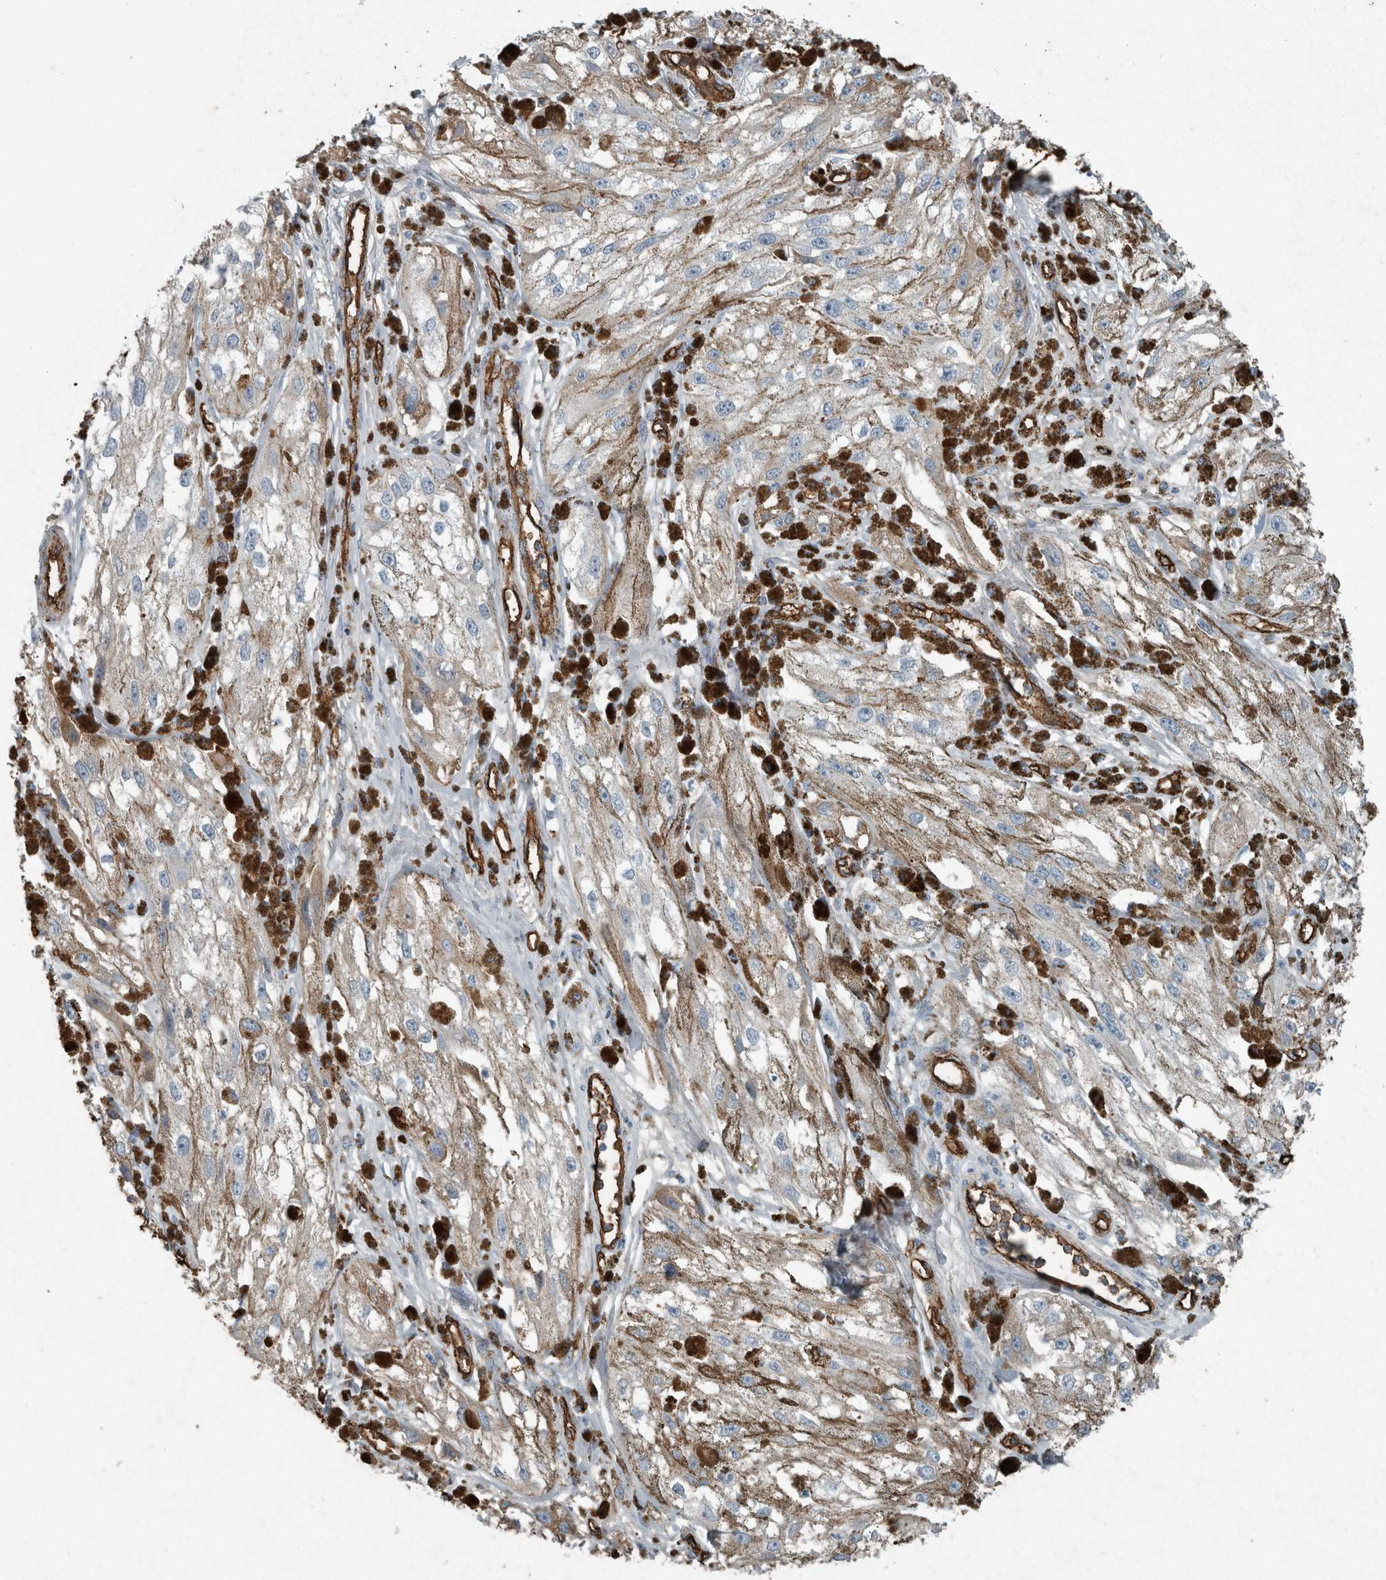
{"staining": {"intensity": "negative", "quantity": "none", "location": "none"}, "tissue": "melanoma", "cell_type": "Tumor cells", "image_type": "cancer", "snomed": [{"axis": "morphology", "description": "Malignant melanoma, NOS"}, {"axis": "topography", "description": "Skin"}], "caption": "Protein analysis of malignant melanoma exhibits no significant expression in tumor cells.", "gene": "LBP", "patient": {"sex": "male", "age": 88}}